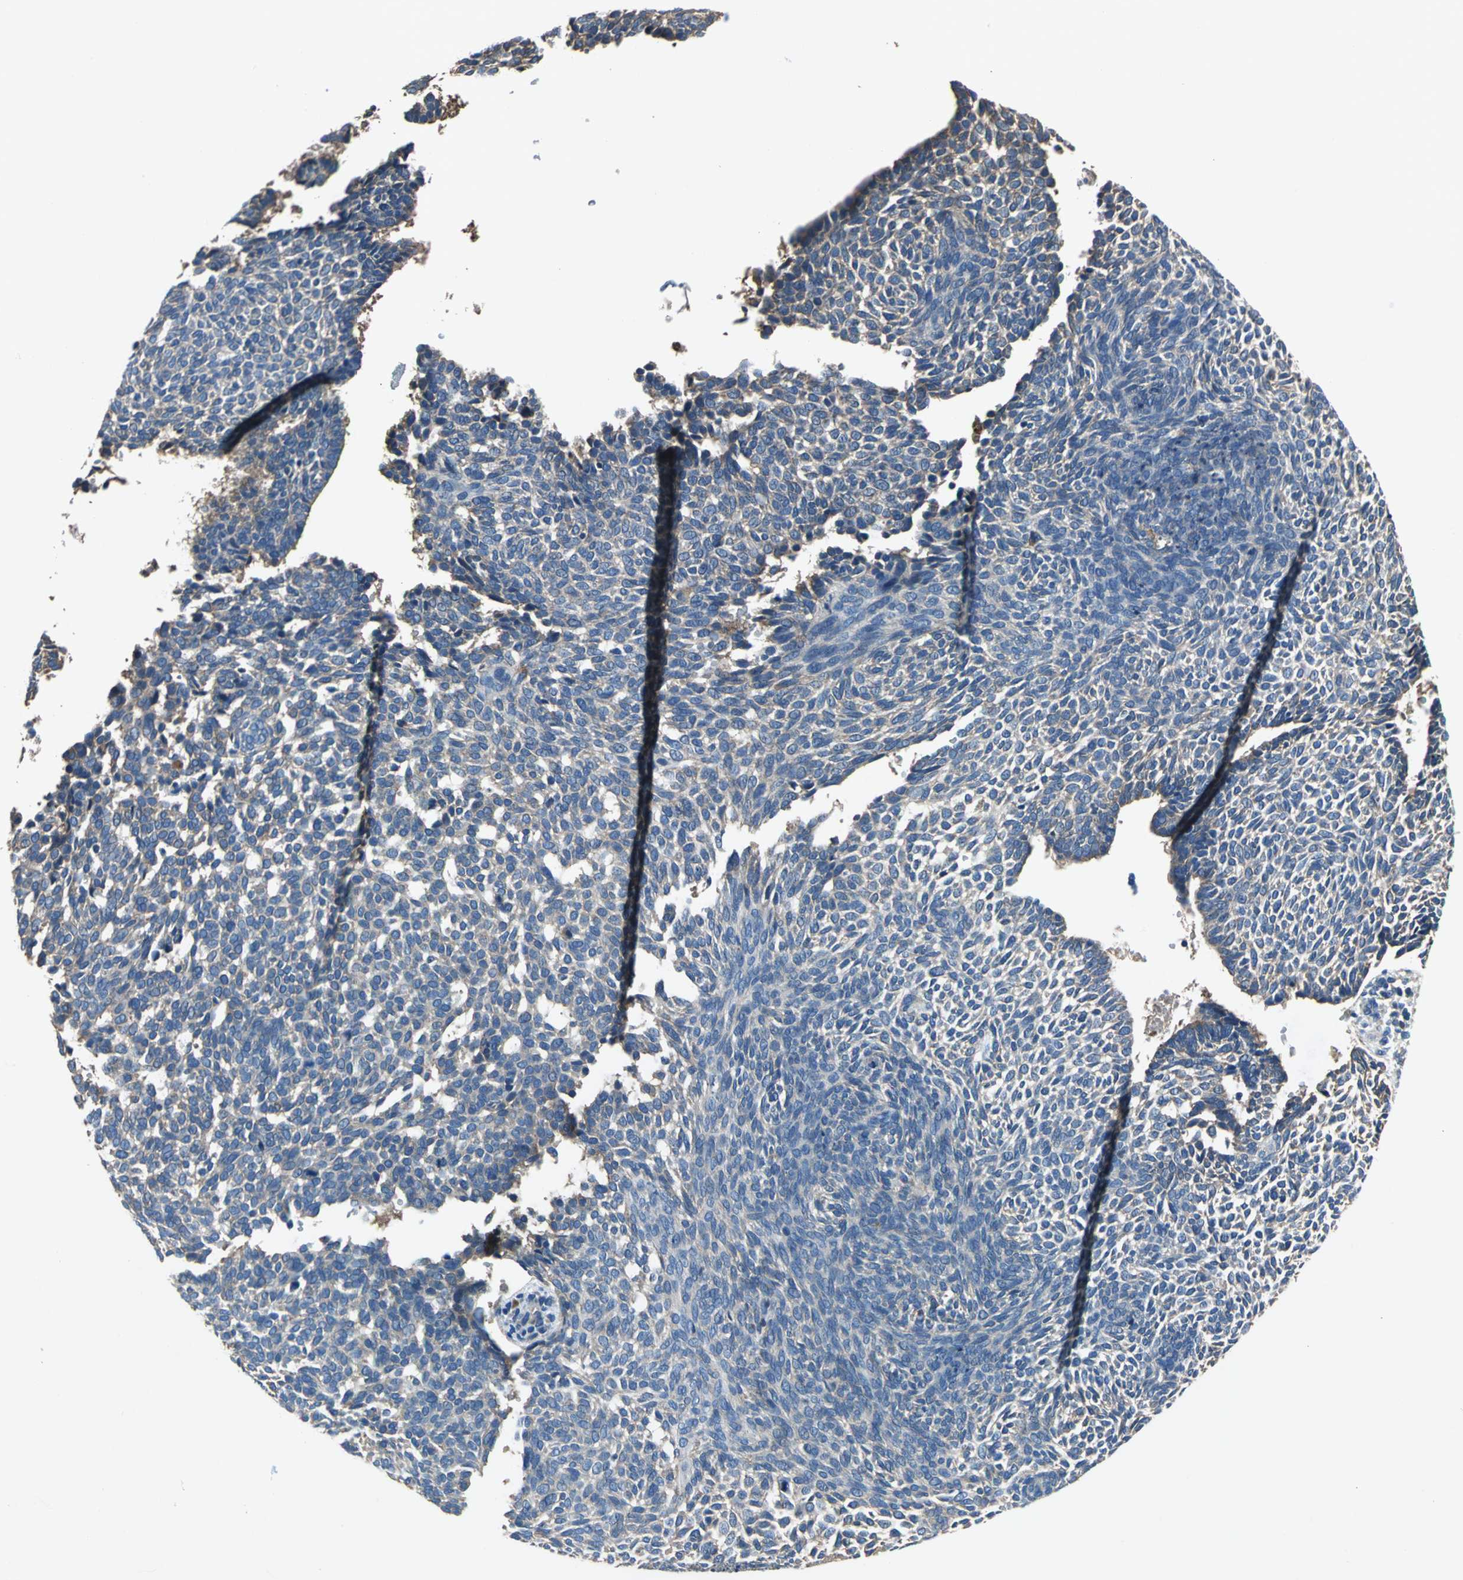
{"staining": {"intensity": "moderate", "quantity": ">75%", "location": "cytoplasmic/membranous"}, "tissue": "skin cancer", "cell_type": "Tumor cells", "image_type": "cancer", "snomed": [{"axis": "morphology", "description": "Normal tissue, NOS"}, {"axis": "morphology", "description": "Basal cell carcinoma"}, {"axis": "topography", "description": "Skin"}], "caption": "Skin basal cell carcinoma stained with a brown dye reveals moderate cytoplasmic/membranous positive positivity in about >75% of tumor cells.", "gene": "HEPH", "patient": {"sex": "male", "age": 87}}